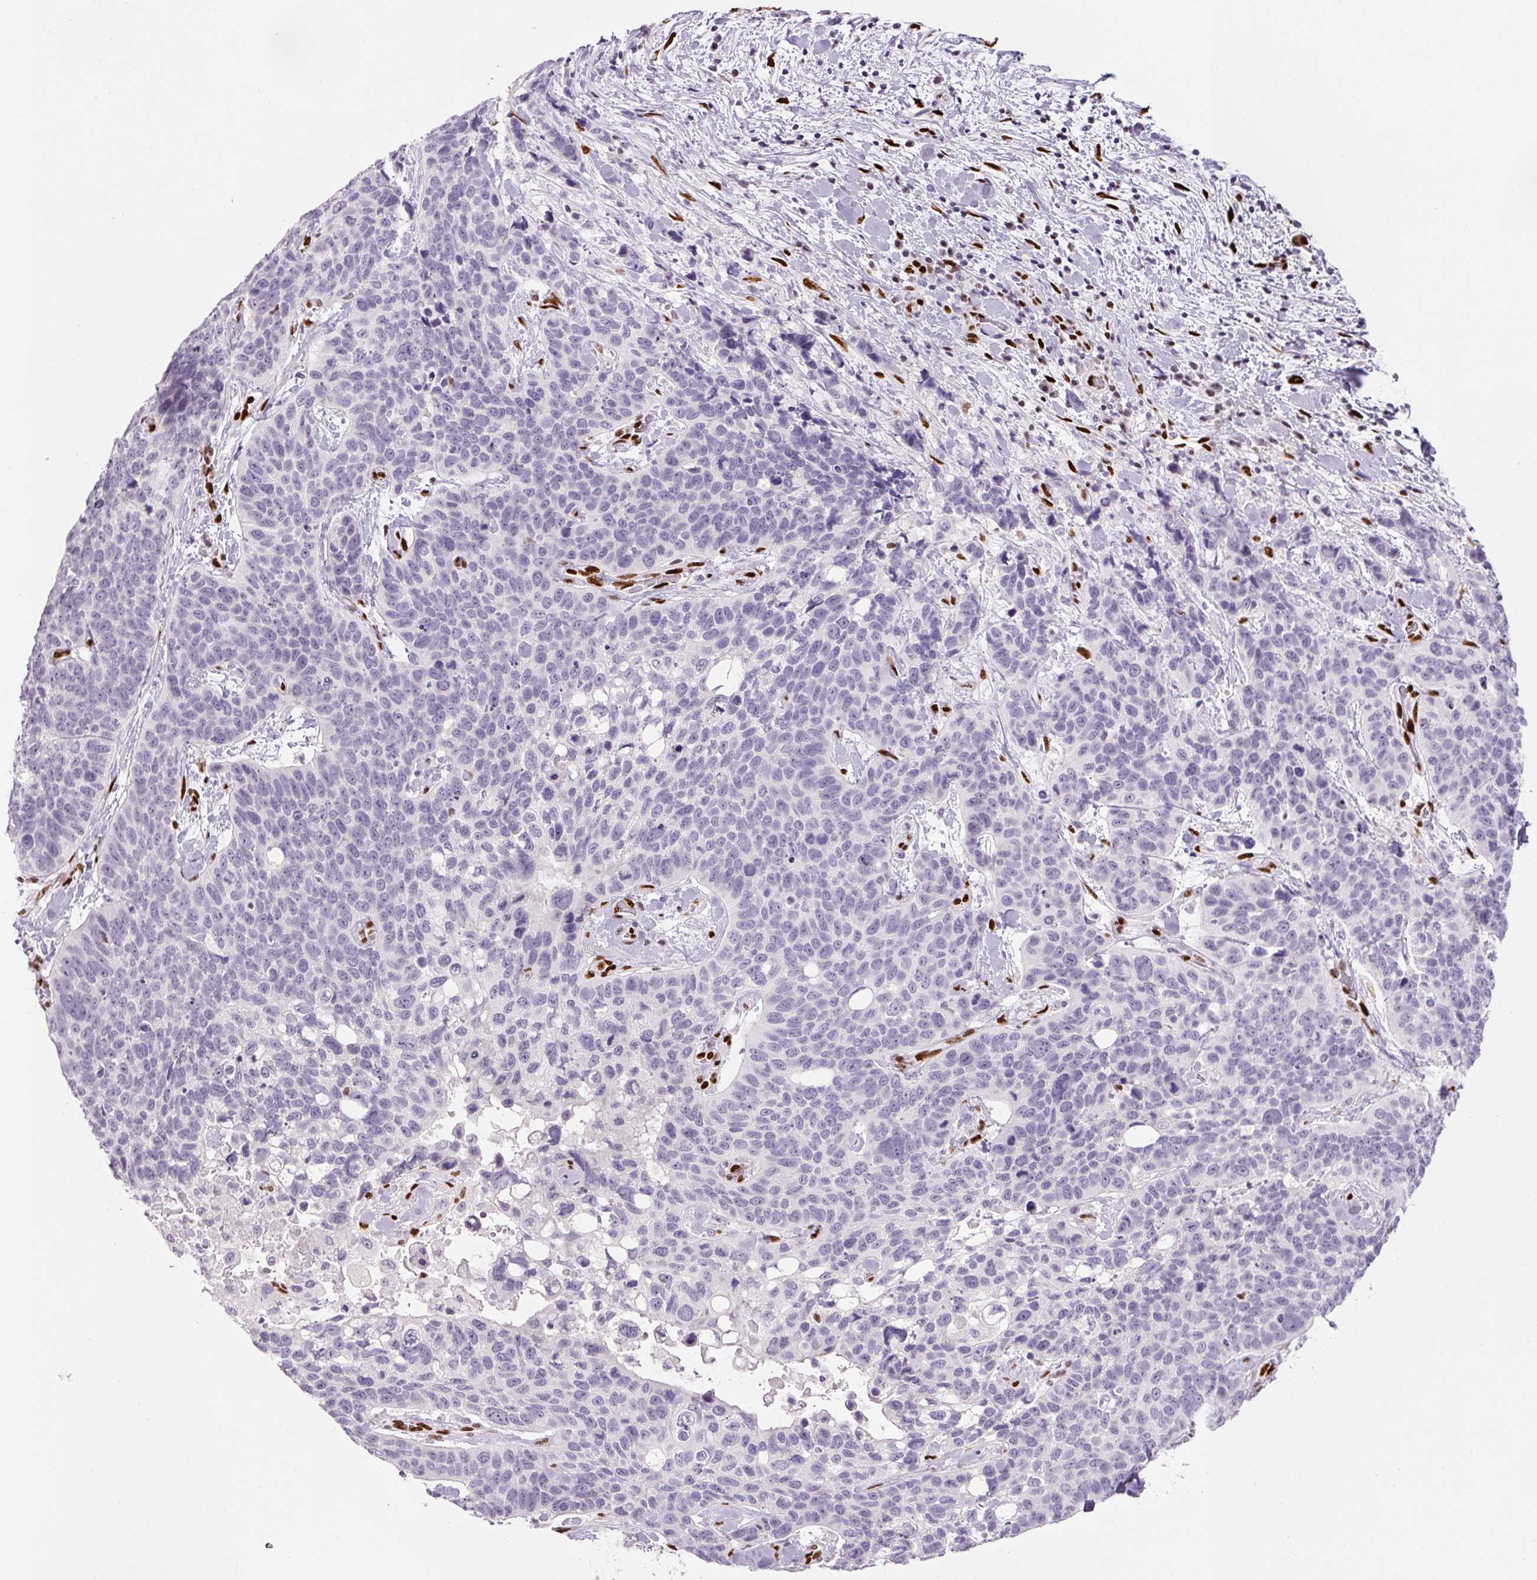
{"staining": {"intensity": "negative", "quantity": "none", "location": "none"}, "tissue": "lung cancer", "cell_type": "Tumor cells", "image_type": "cancer", "snomed": [{"axis": "morphology", "description": "Squamous cell carcinoma, NOS"}, {"axis": "topography", "description": "Lung"}], "caption": "Human lung cancer (squamous cell carcinoma) stained for a protein using immunohistochemistry displays no positivity in tumor cells.", "gene": "ZEB1", "patient": {"sex": "male", "age": 62}}